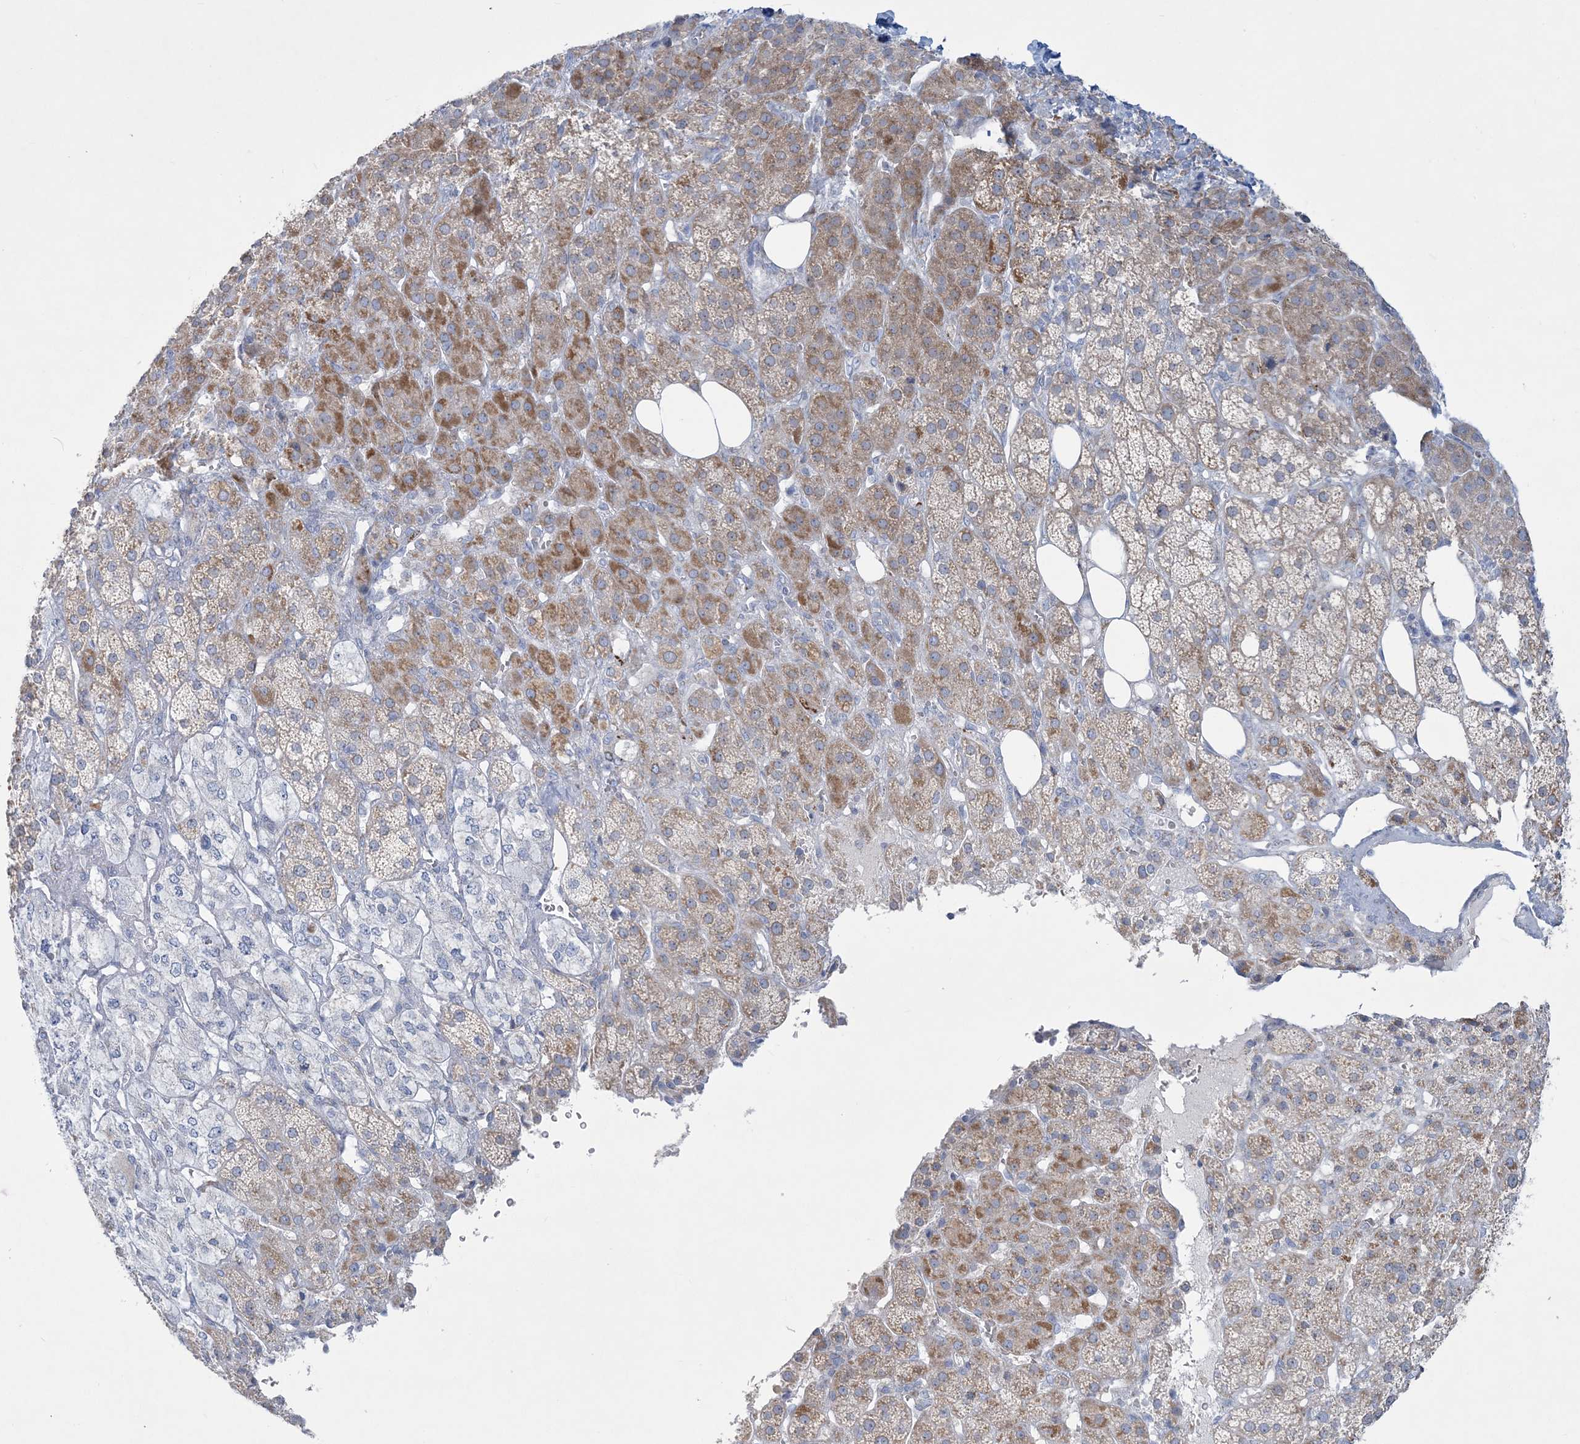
{"staining": {"intensity": "moderate", "quantity": "25%-75%", "location": "cytoplasmic/membranous"}, "tissue": "adrenal gland", "cell_type": "Glandular cells", "image_type": "normal", "snomed": [{"axis": "morphology", "description": "Normal tissue, NOS"}, {"axis": "topography", "description": "Adrenal gland"}], "caption": "A high-resolution image shows immunohistochemistry (IHC) staining of benign adrenal gland, which demonstrates moderate cytoplasmic/membranous positivity in about 25%-75% of glandular cells.", "gene": "TBC1D7", "patient": {"sex": "female", "age": 57}}